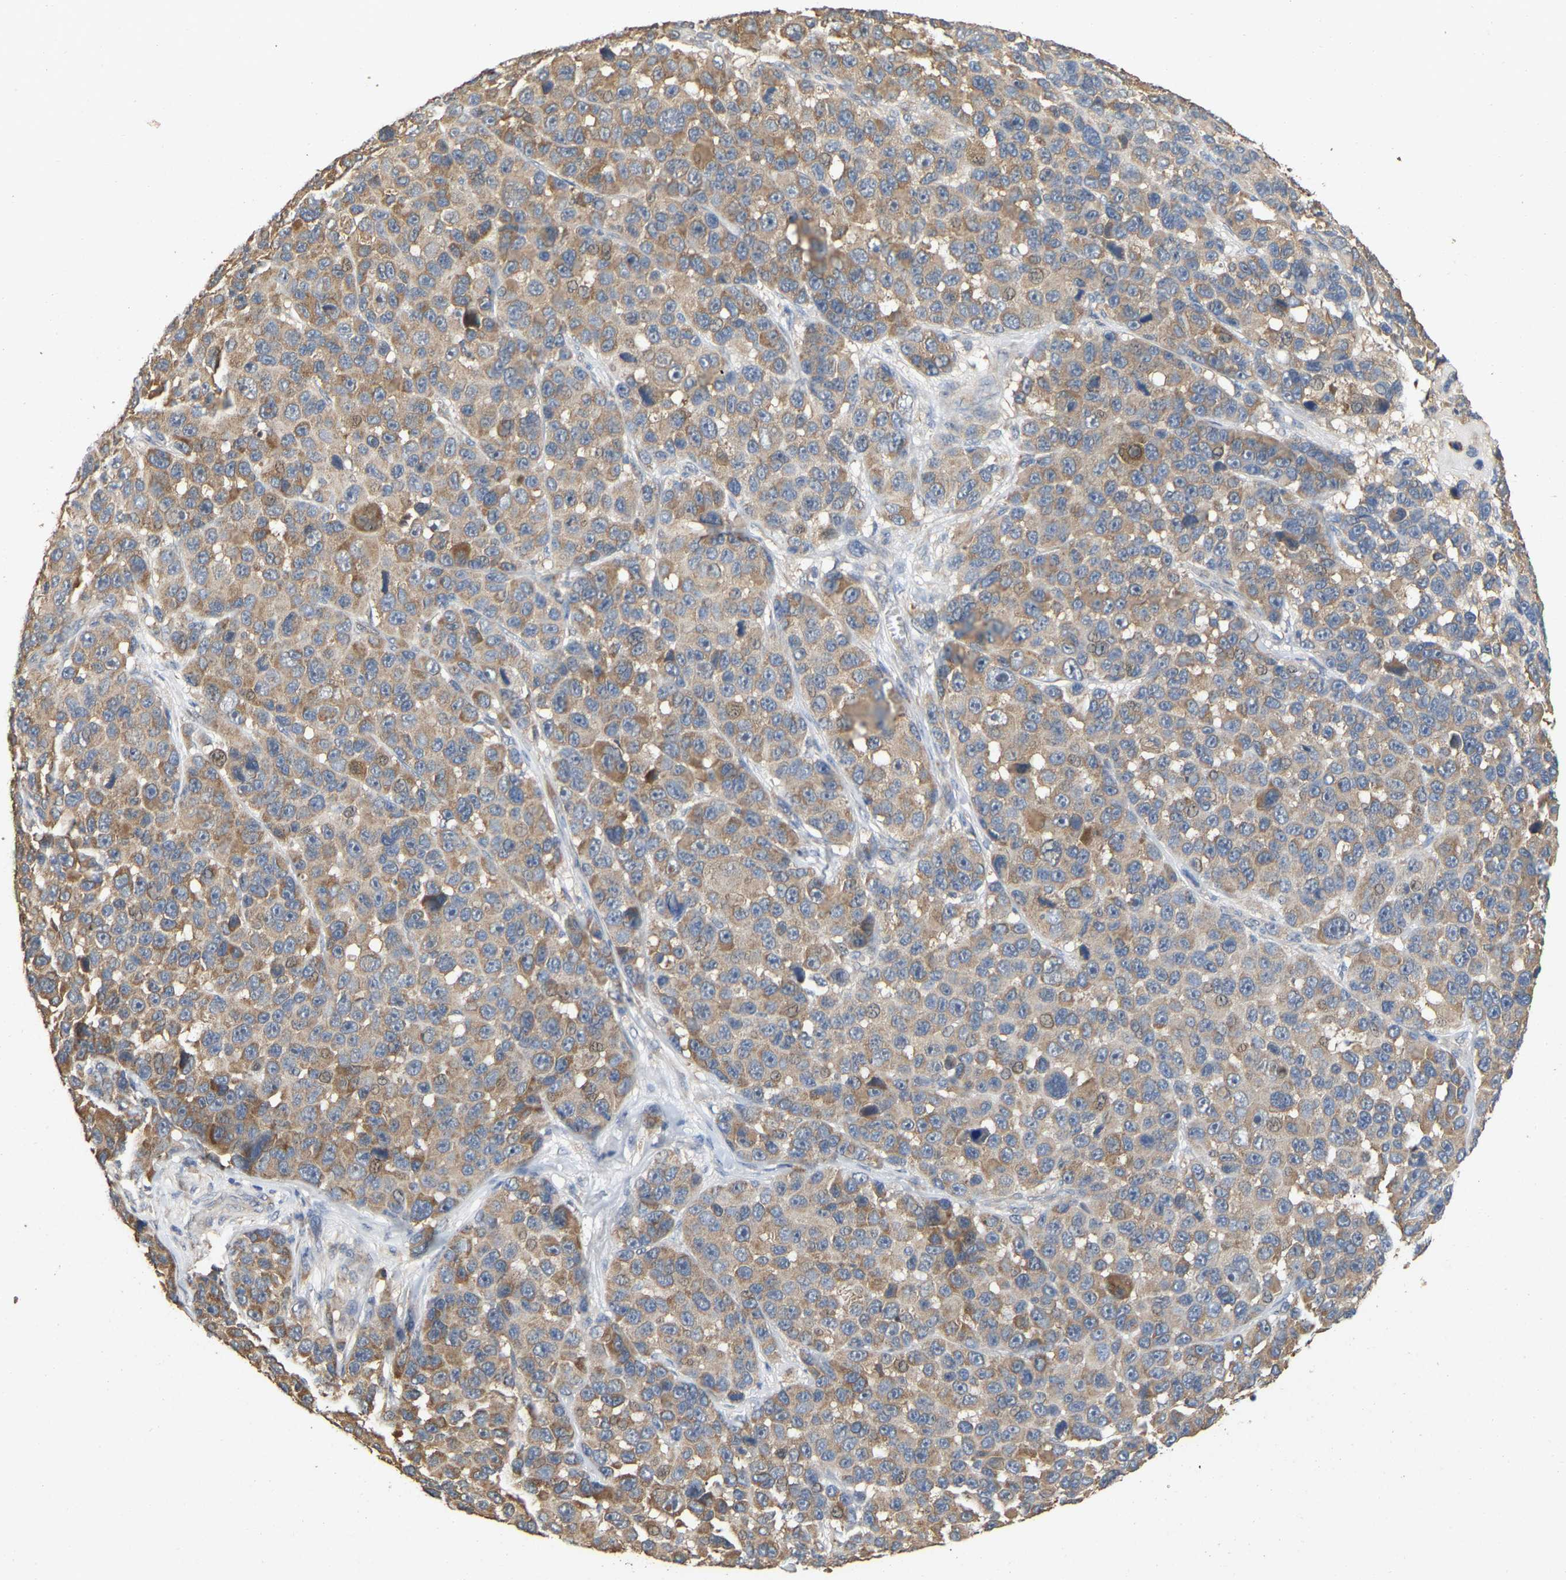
{"staining": {"intensity": "moderate", "quantity": ">75%", "location": "cytoplasmic/membranous,nuclear"}, "tissue": "melanoma", "cell_type": "Tumor cells", "image_type": "cancer", "snomed": [{"axis": "morphology", "description": "Malignant melanoma, NOS"}, {"axis": "topography", "description": "Skin"}], "caption": "Tumor cells demonstrate medium levels of moderate cytoplasmic/membranous and nuclear positivity in about >75% of cells in melanoma. Nuclei are stained in blue.", "gene": "NCS1", "patient": {"sex": "male", "age": 53}}